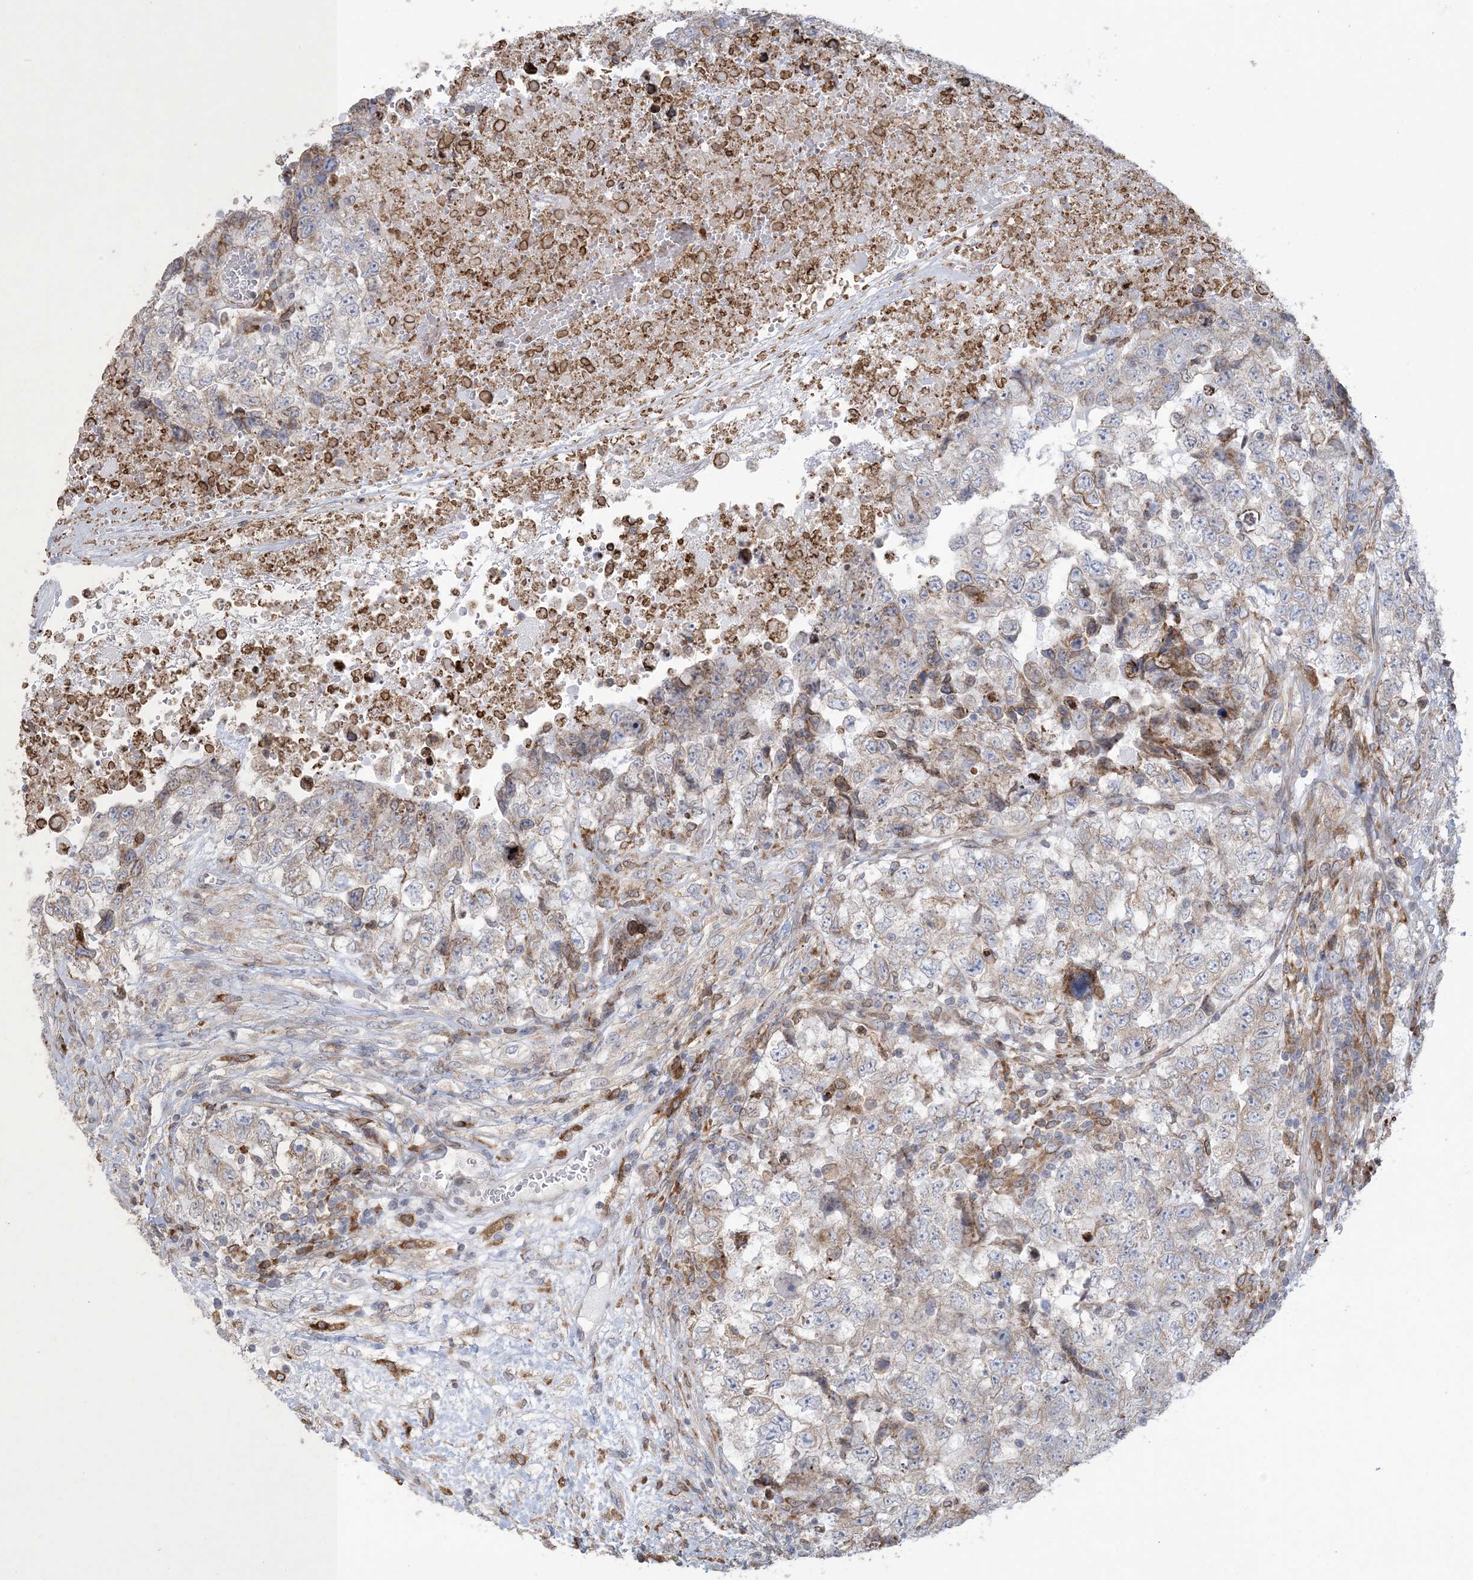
{"staining": {"intensity": "weak", "quantity": "<25%", "location": "cytoplasmic/membranous"}, "tissue": "testis cancer", "cell_type": "Tumor cells", "image_type": "cancer", "snomed": [{"axis": "morphology", "description": "Carcinoma, Embryonal, NOS"}, {"axis": "topography", "description": "Testis"}], "caption": "Testis embryonal carcinoma was stained to show a protein in brown. There is no significant staining in tumor cells. The staining was performed using DAB to visualize the protein expression in brown, while the nuclei were stained in blue with hematoxylin (Magnification: 20x).", "gene": "SHANK1", "patient": {"sex": "male", "age": 37}}